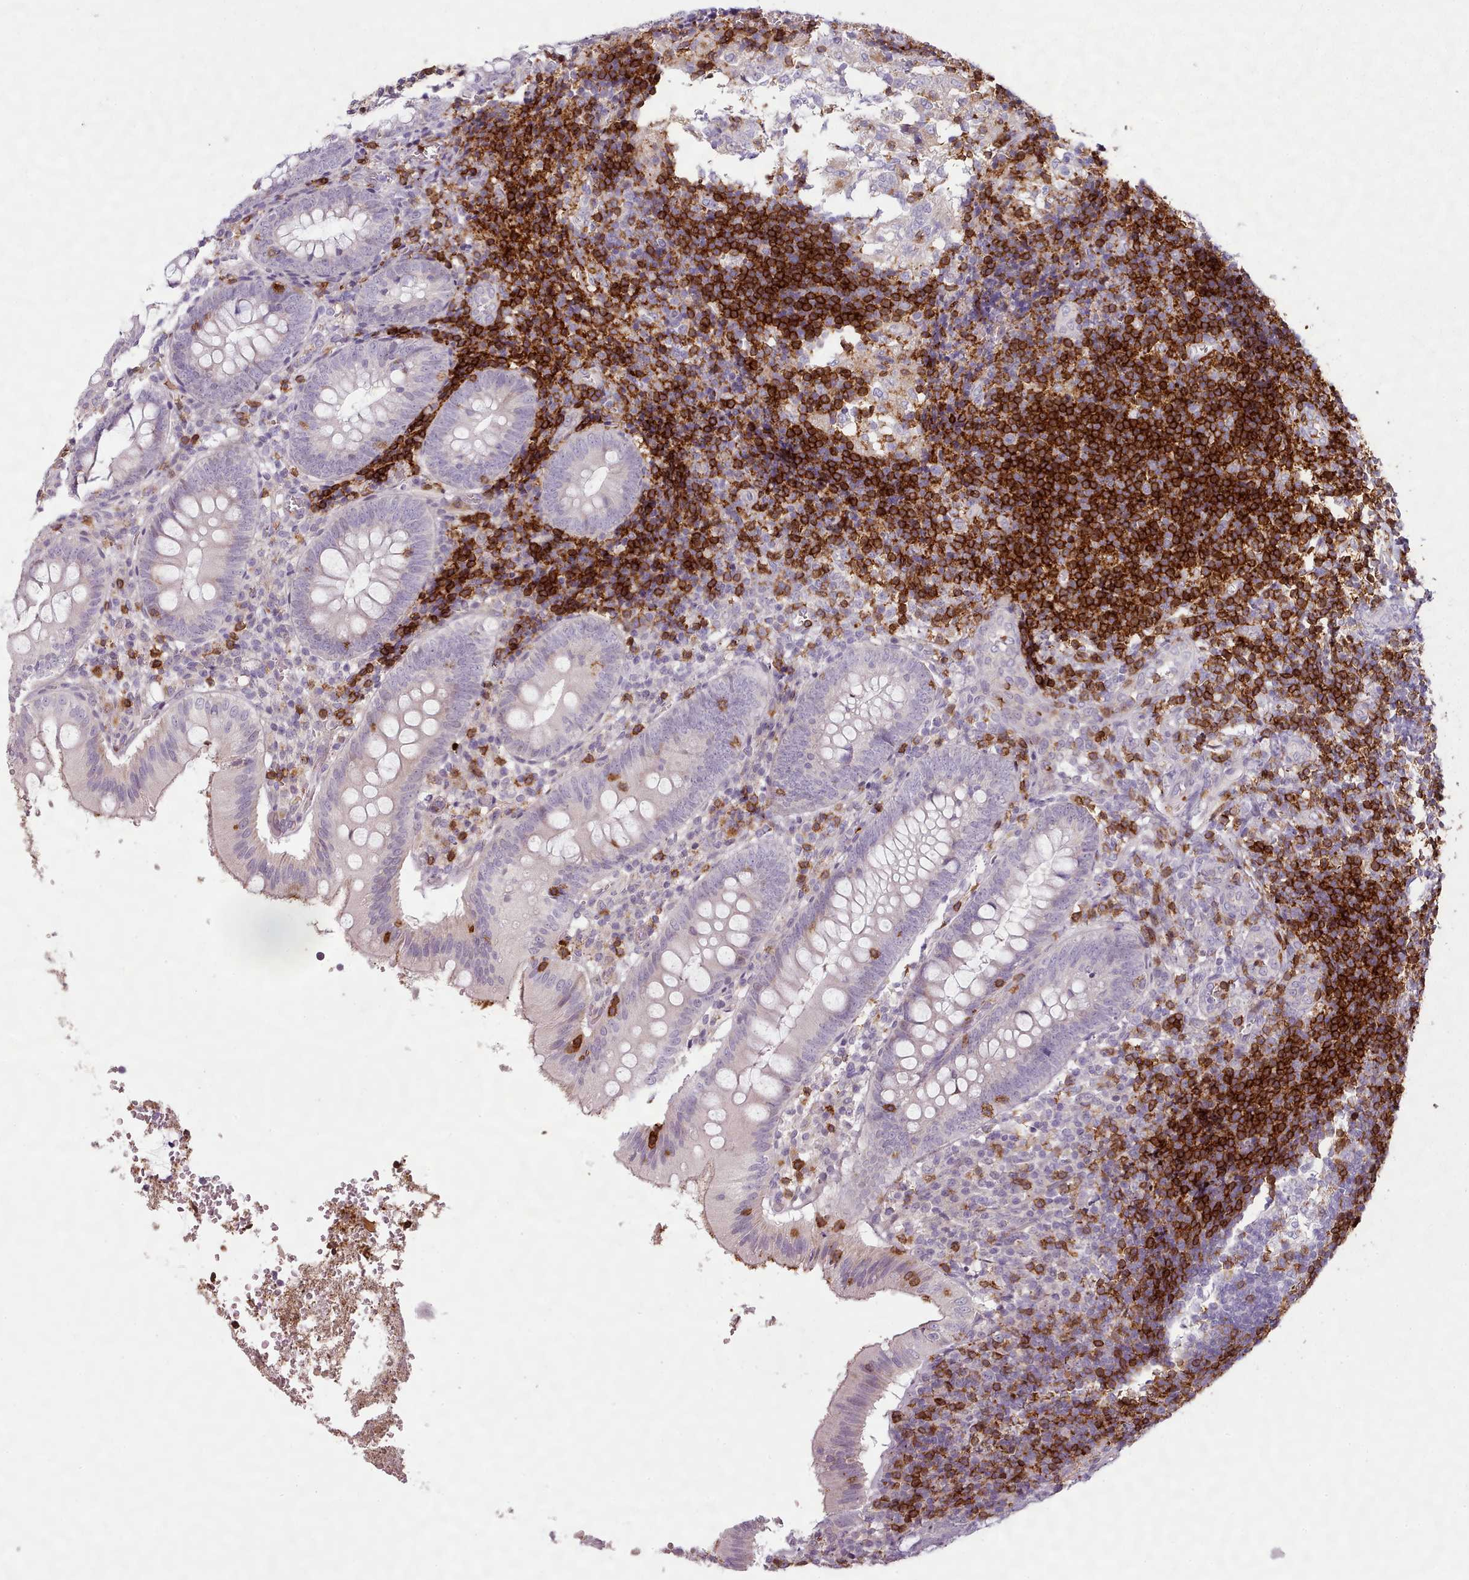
{"staining": {"intensity": "negative", "quantity": "none", "location": "none"}, "tissue": "appendix", "cell_type": "Glandular cells", "image_type": "normal", "snomed": [{"axis": "morphology", "description": "Normal tissue, NOS"}, {"axis": "topography", "description": "Appendix"}], "caption": "A photomicrograph of human appendix is negative for staining in glandular cells. The staining is performed using DAB (3,3'-diaminobenzidine) brown chromogen with nuclei counter-stained in using hematoxylin.", "gene": "ZNF583", "patient": {"sex": "male", "age": 8}}